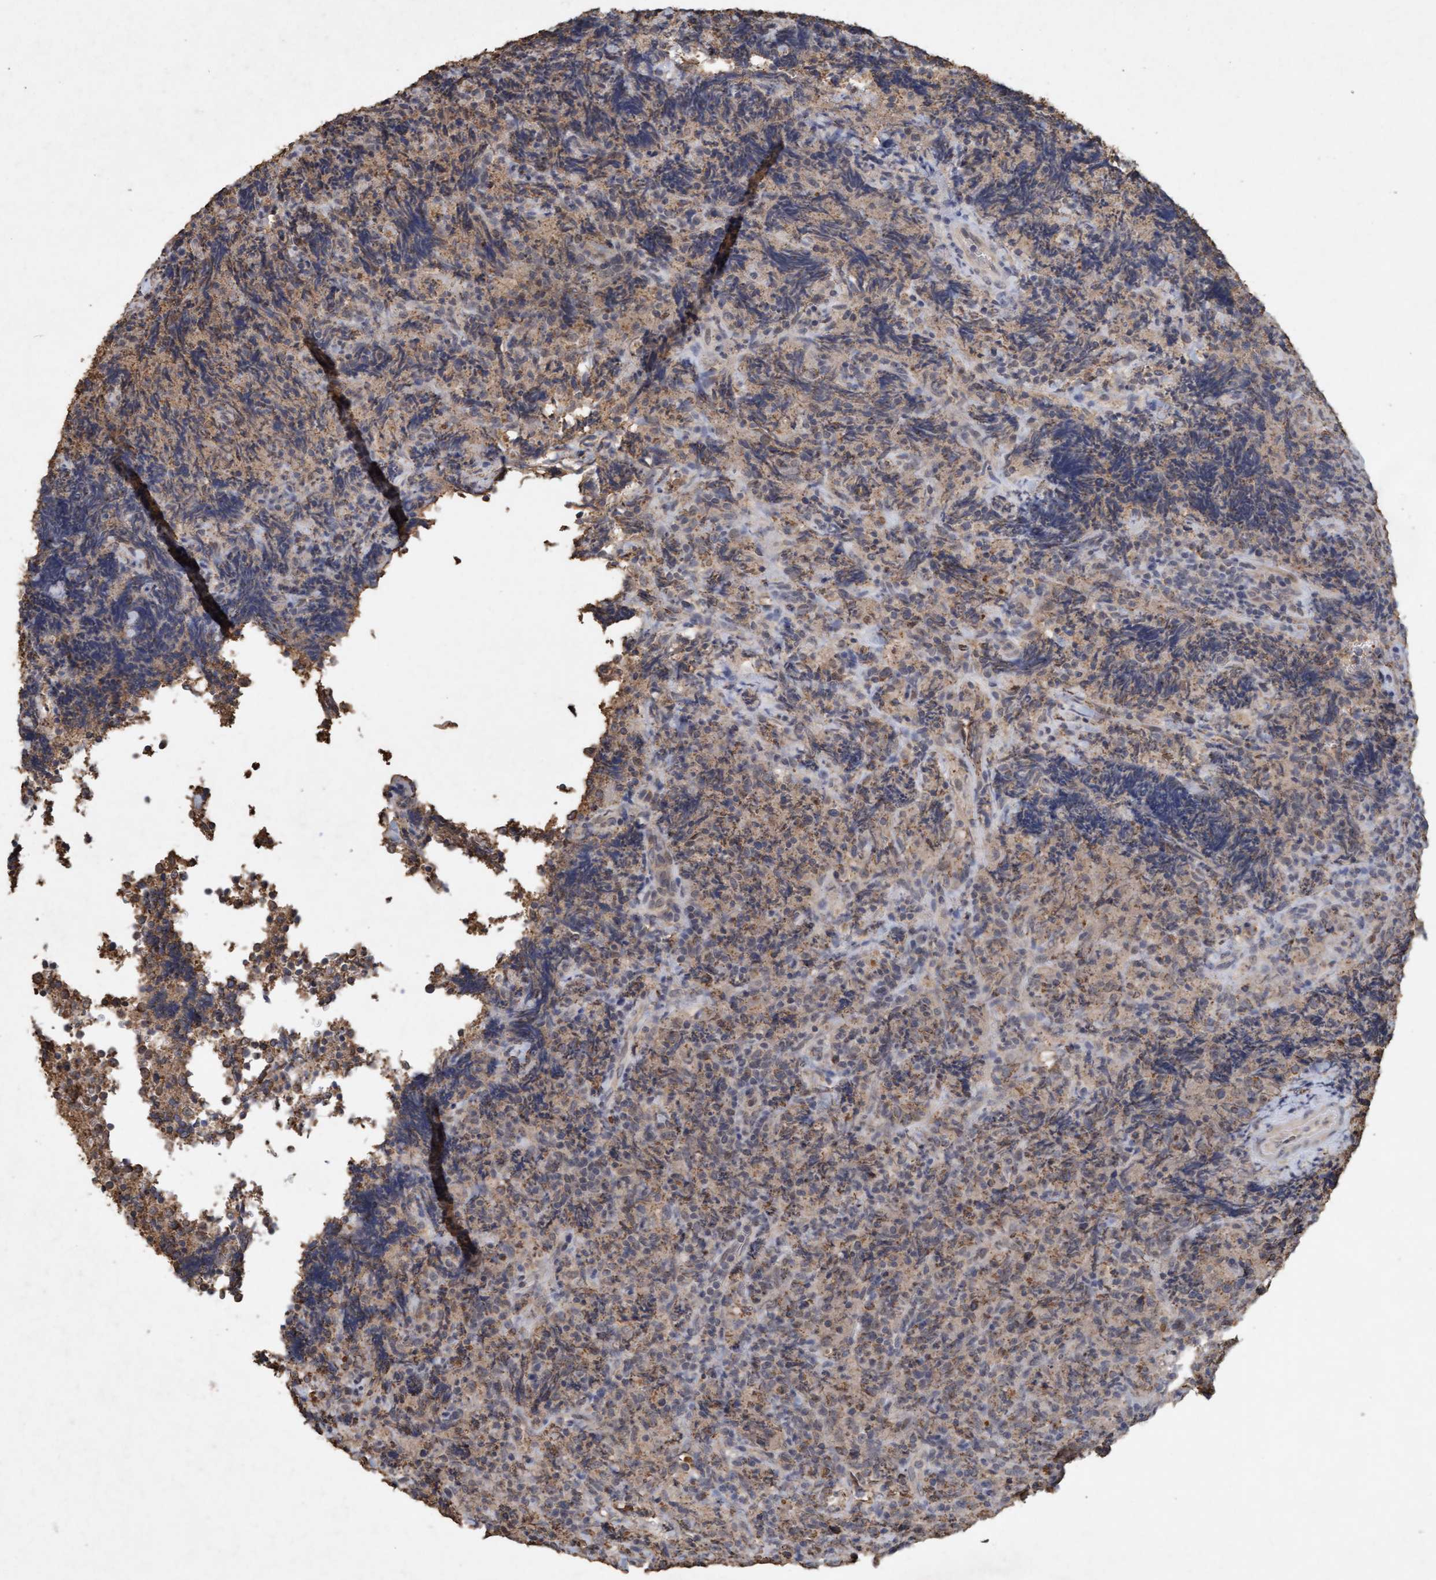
{"staining": {"intensity": "moderate", "quantity": ">75%", "location": "cytoplasmic/membranous"}, "tissue": "lymphoma", "cell_type": "Tumor cells", "image_type": "cancer", "snomed": [{"axis": "morphology", "description": "Malignant lymphoma, non-Hodgkin's type, High grade"}, {"axis": "topography", "description": "Tonsil"}], "caption": "Approximately >75% of tumor cells in human lymphoma demonstrate moderate cytoplasmic/membranous protein expression as visualized by brown immunohistochemical staining.", "gene": "VSIG8", "patient": {"sex": "female", "age": 36}}